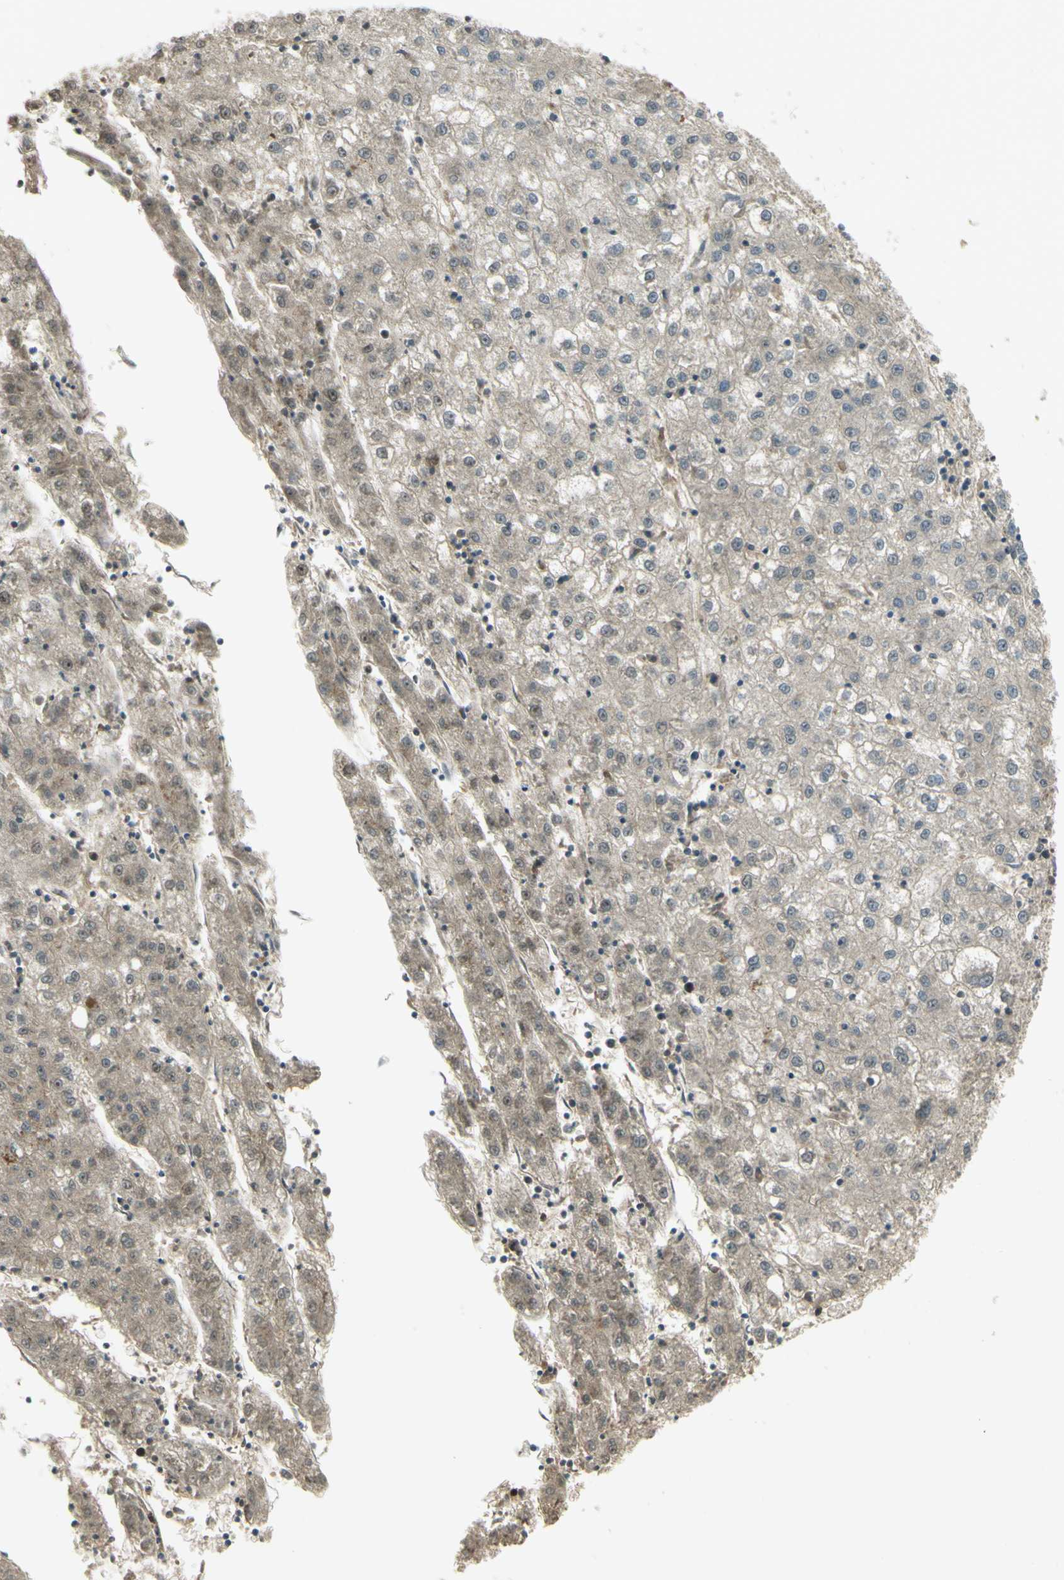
{"staining": {"intensity": "negative", "quantity": "none", "location": "none"}, "tissue": "liver cancer", "cell_type": "Tumor cells", "image_type": "cancer", "snomed": [{"axis": "morphology", "description": "Carcinoma, Hepatocellular, NOS"}, {"axis": "topography", "description": "Liver"}], "caption": "Tumor cells are negative for brown protein staining in liver hepatocellular carcinoma. The staining is performed using DAB (3,3'-diaminobenzidine) brown chromogen with nuclei counter-stained in using hematoxylin.", "gene": "RAD18", "patient": {"sex": "male", "age": 72}}